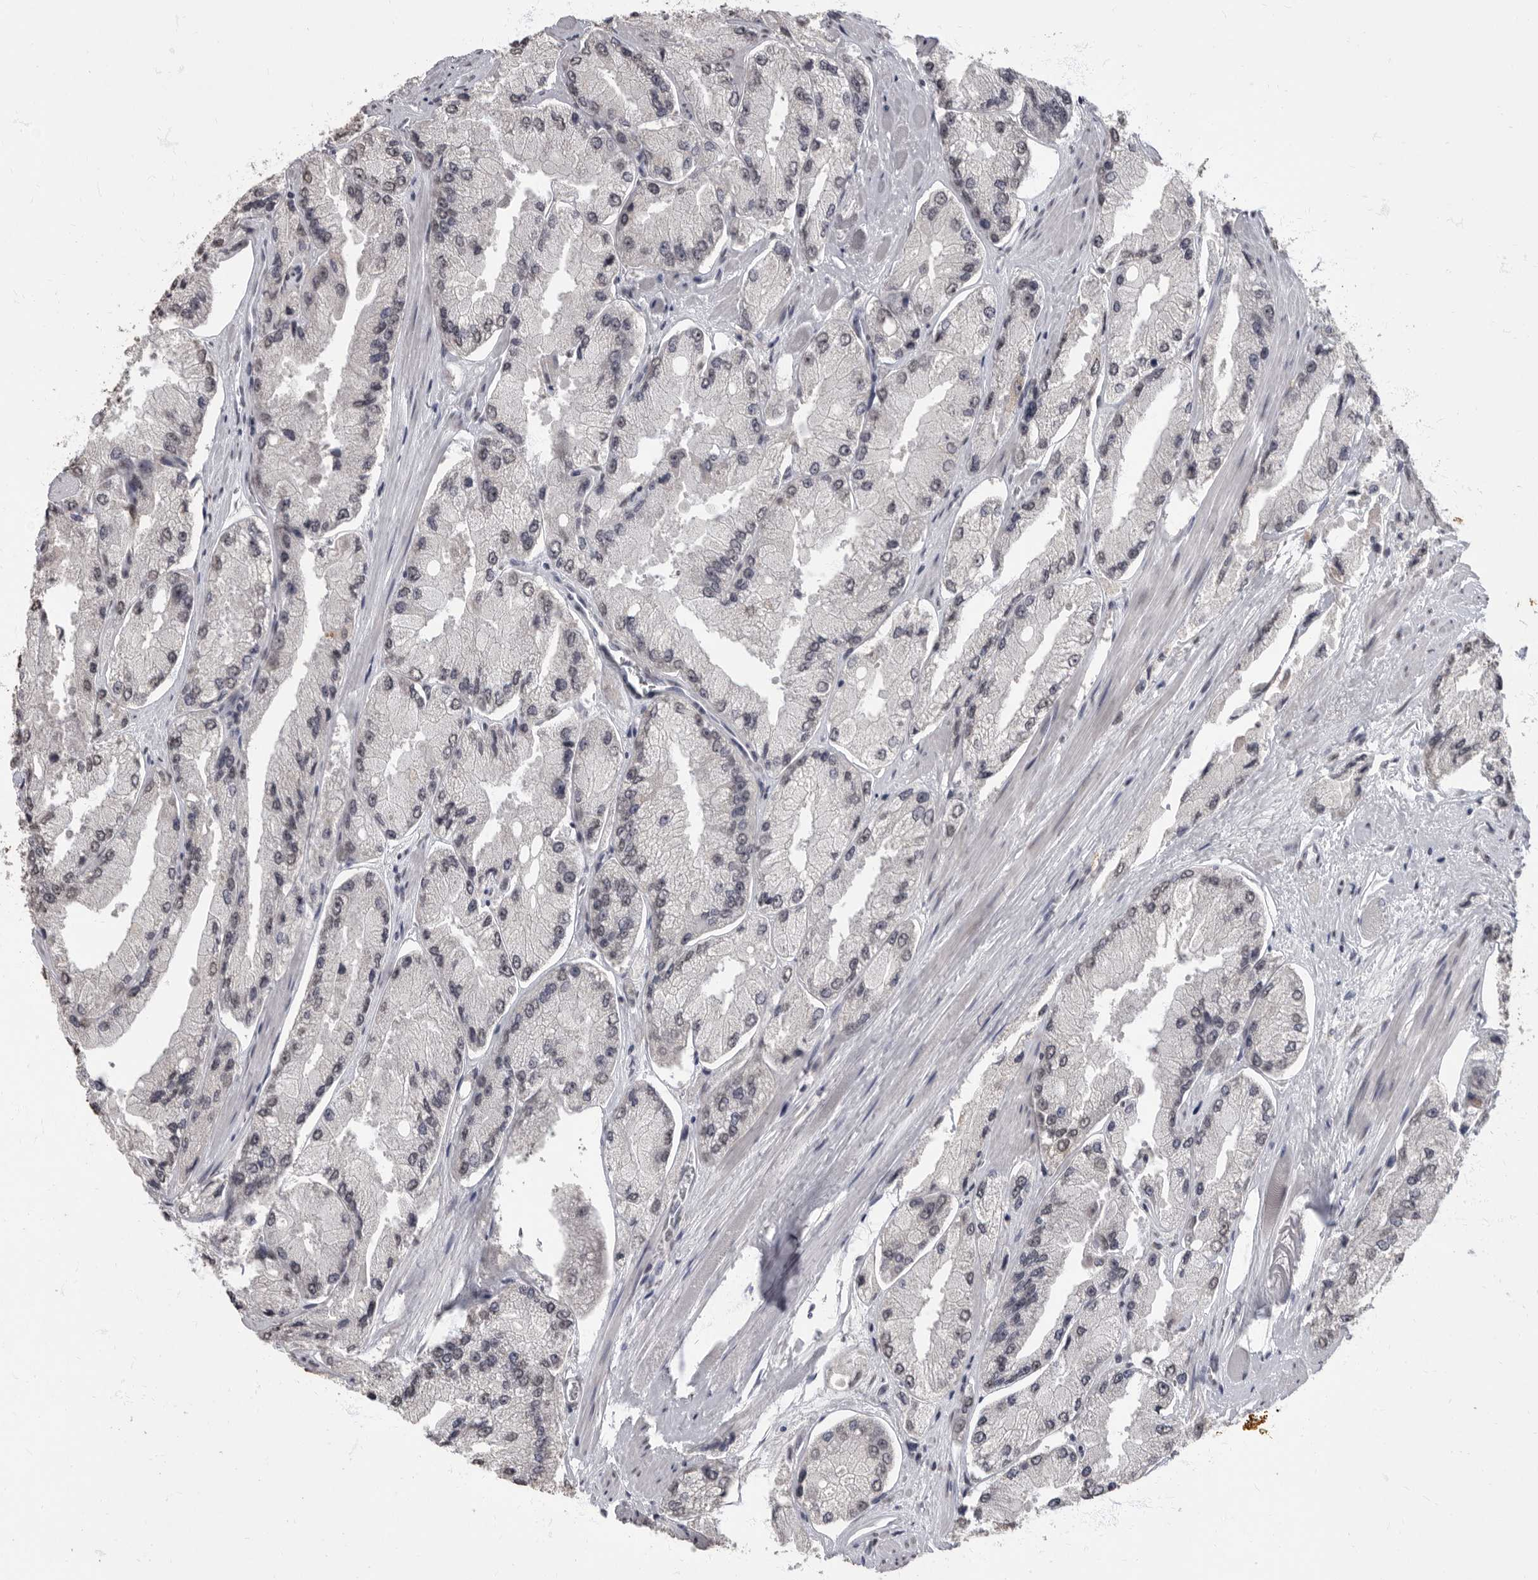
{"staining": {"intensity": "negative", "quantity": "none", "location": "none"}, "tissue": "prostate cancer", "cell_type": "Tumor cells", "image_type": "cancer", "snomed": [{"axis": "morphology", "description": "Adenocarcinoma, High grade"}, {"axis": "topography", "description": "Prostate"}], "caption": "Immunohistochemistry (IHC) of prostate cancer exhibits no expression in tumor cells.", "gene": "NBL1", "patient": {"sex": "male", "age": 58}}